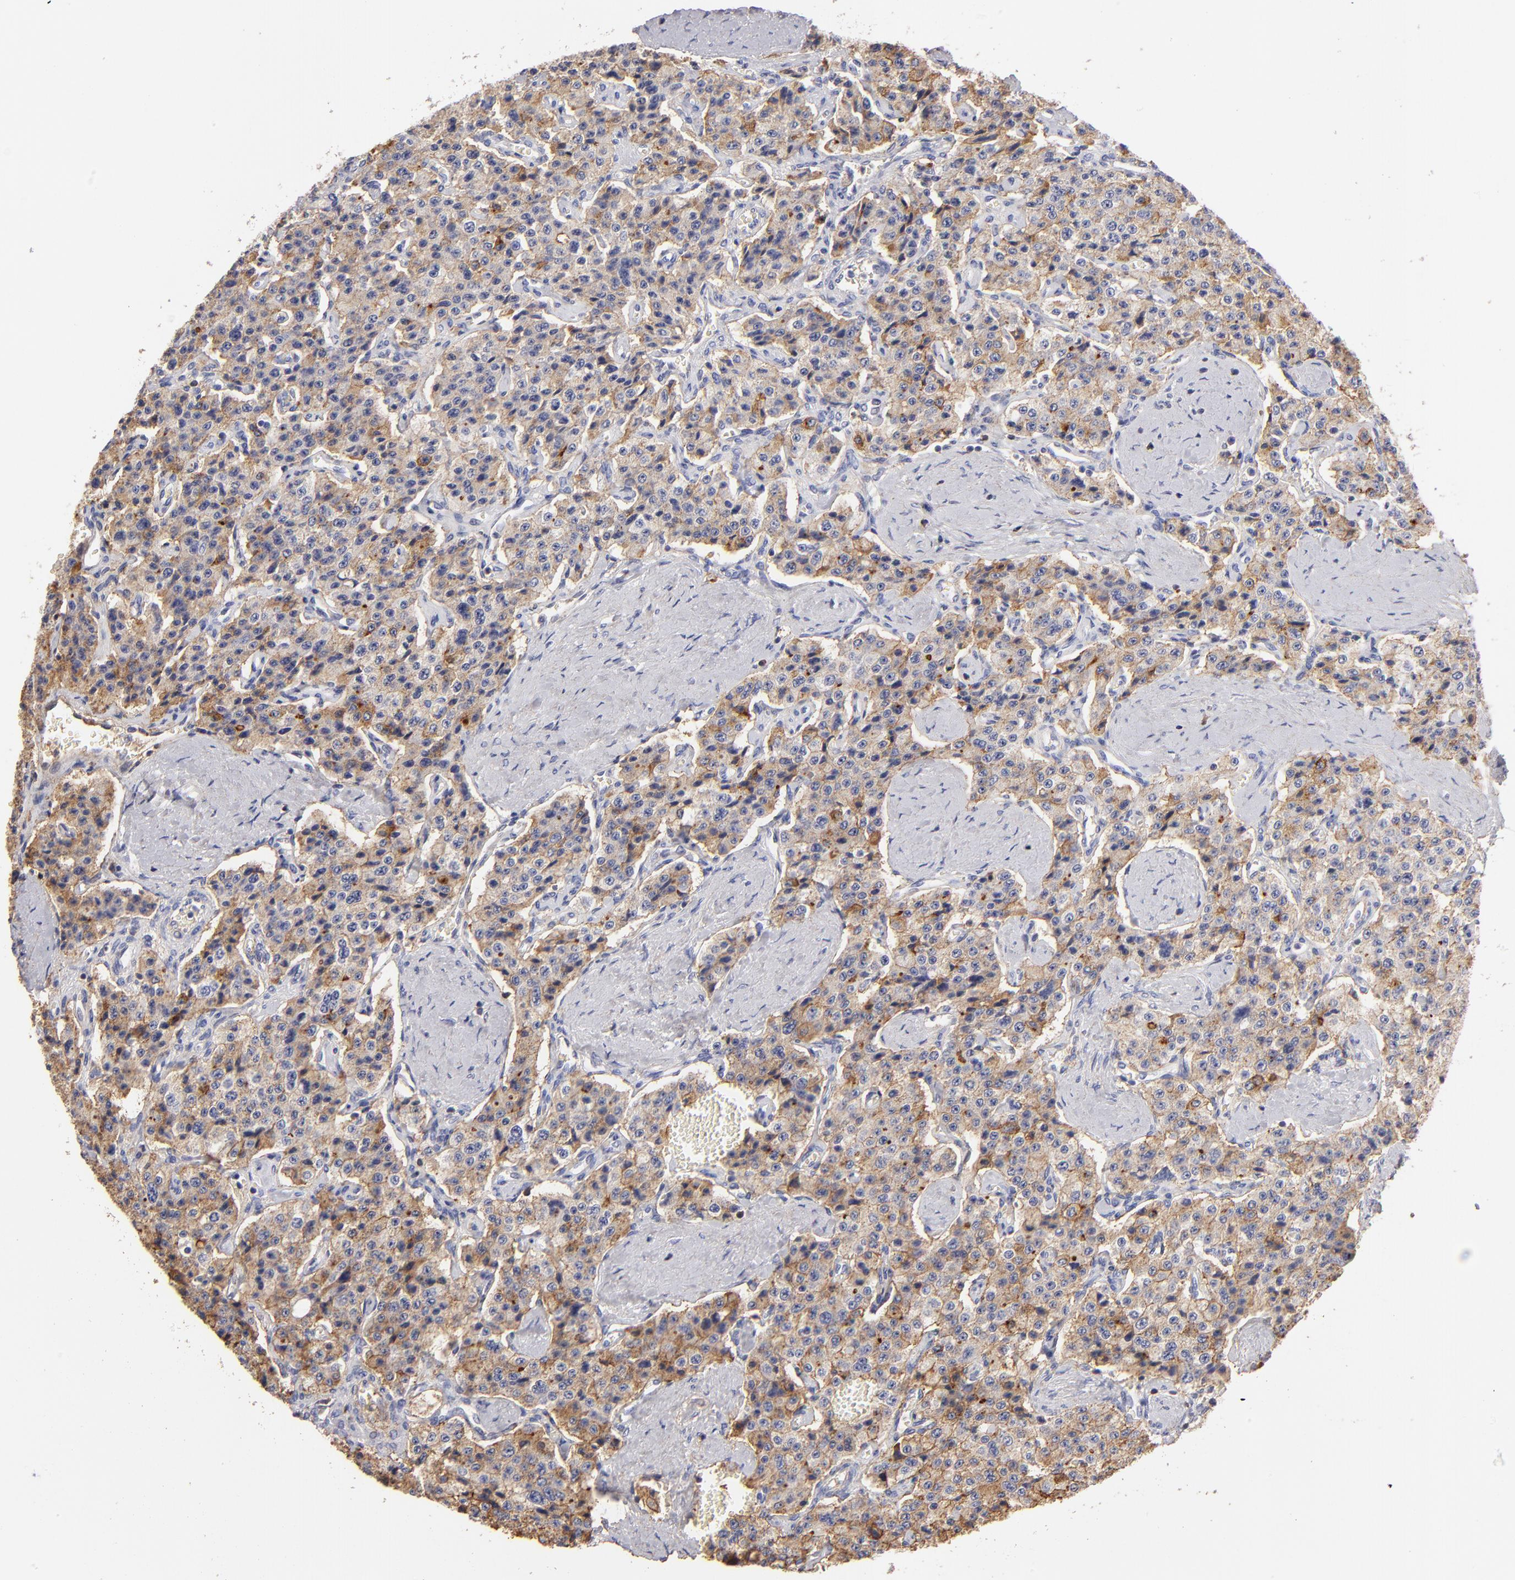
{"staining": {"intensity": "moderate", "quantity": "25%-75%", "location": "cytoplasmic/membranous"}, "tissue": "carcinoid", "cell_type": "Tumor cells", "image_type": "cancer", "snomed": [{"axis": "morphology", "description": "Carcinoid, malignant, NOS"}, {"axis": "topography", "description": "Small intestine"}], "caption": "Immunohistochemical staining of carcinoid (malignant) displays moderate cytoplasmic/membranous protein expression in approximately 25%-75% of tumor cells. The staining is performed using DAB brown chromogen to label protein expression. The nuclei are counter-stained blue using hematoxylin.", "gene": "ABCB1", "patient": {"sex": "male", "age": 52}}